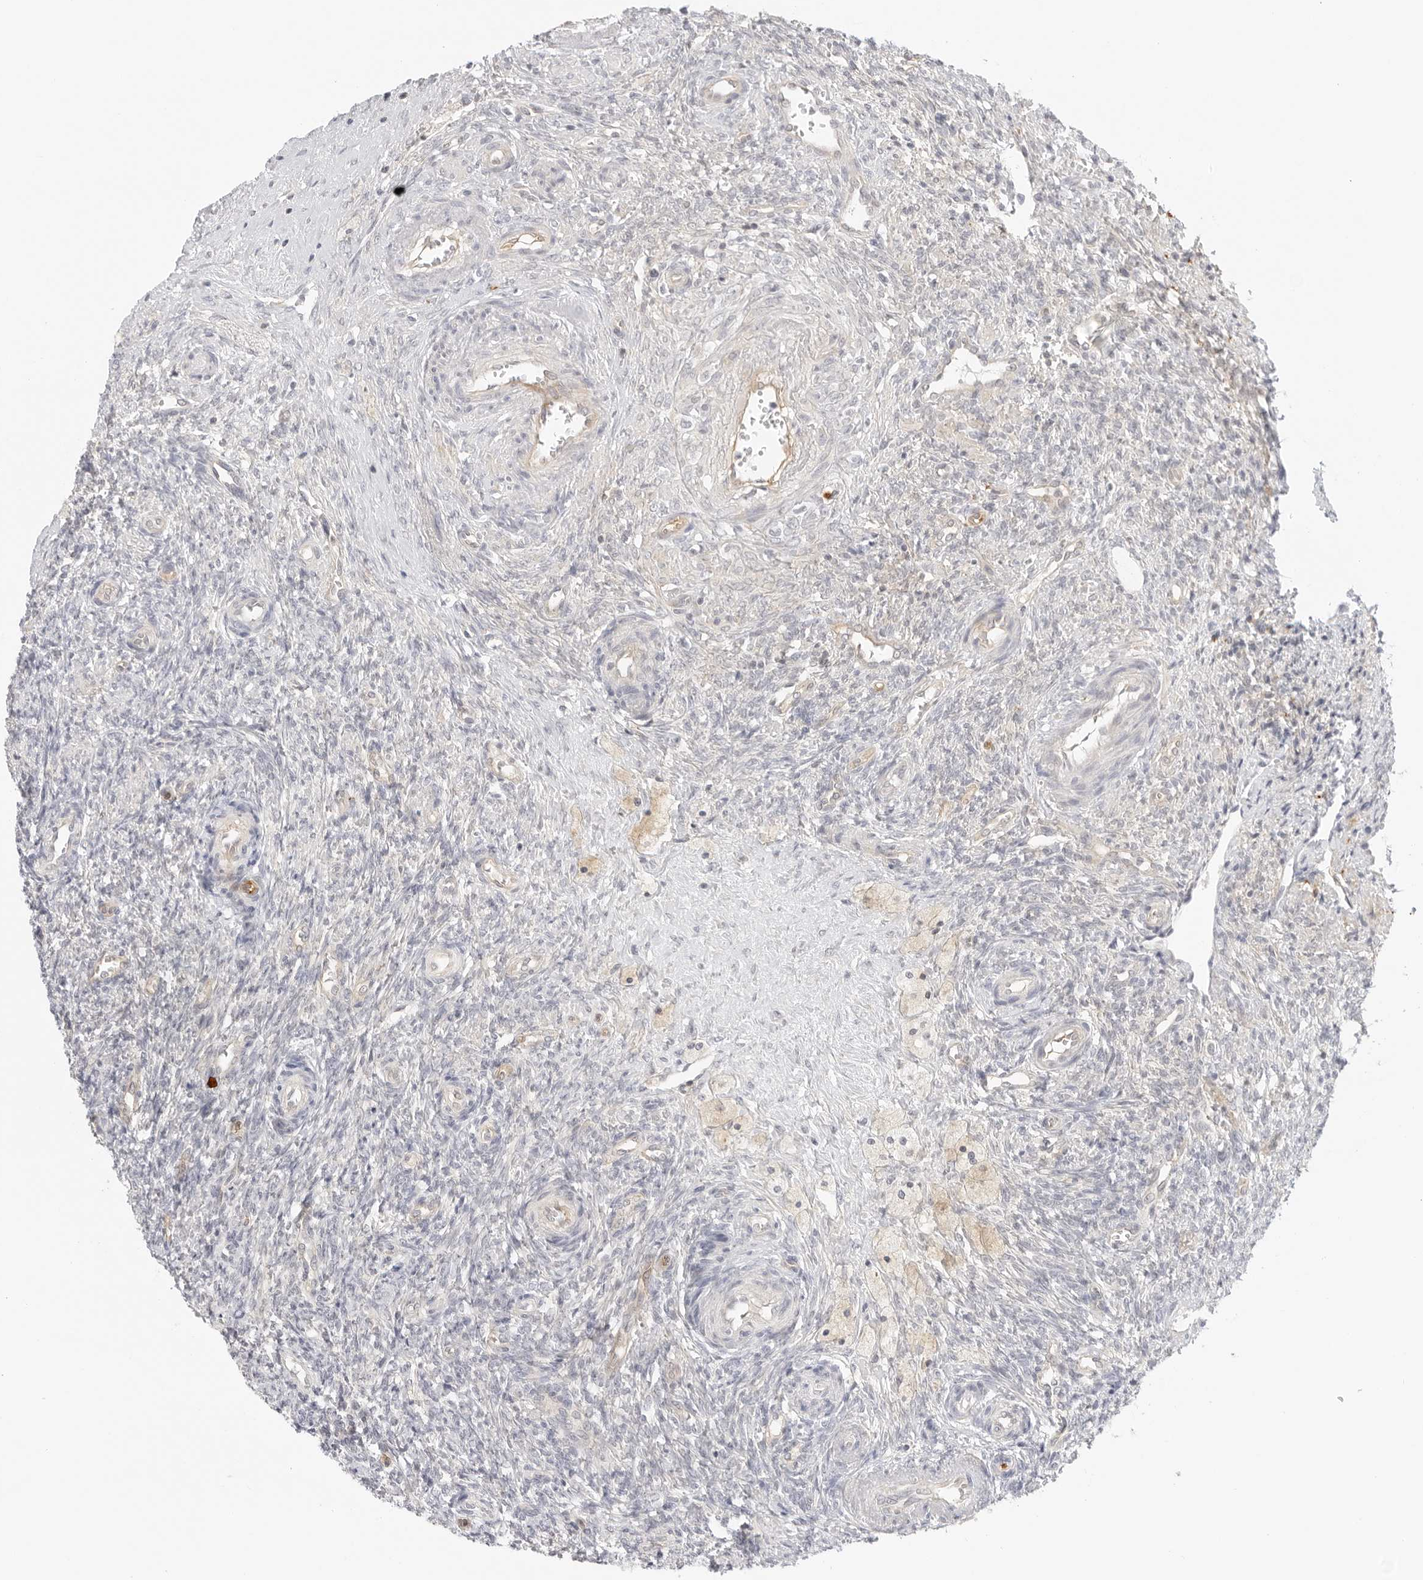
{"staining": {"intensity": "weak", "quantity": ">75%", "location": "cytoplasmic/membranous"}, "tissue": "ovary", "cell_type": "Follicle cells", "image_type": "normal", "snomed": [{"axis": "morphology", "description": "Normal tissue, NOS"}, {"axis": "topography", "description": "Ovary"}], "caption": "A histopathology image showing weak cytoplasmic/membranous positivity in about >75% of follicle cells in normal ovary, as visualized by brown immunohistochemical staining.", "gene": "OSCP1", "patient": {"sex": "female", "age": 41}}